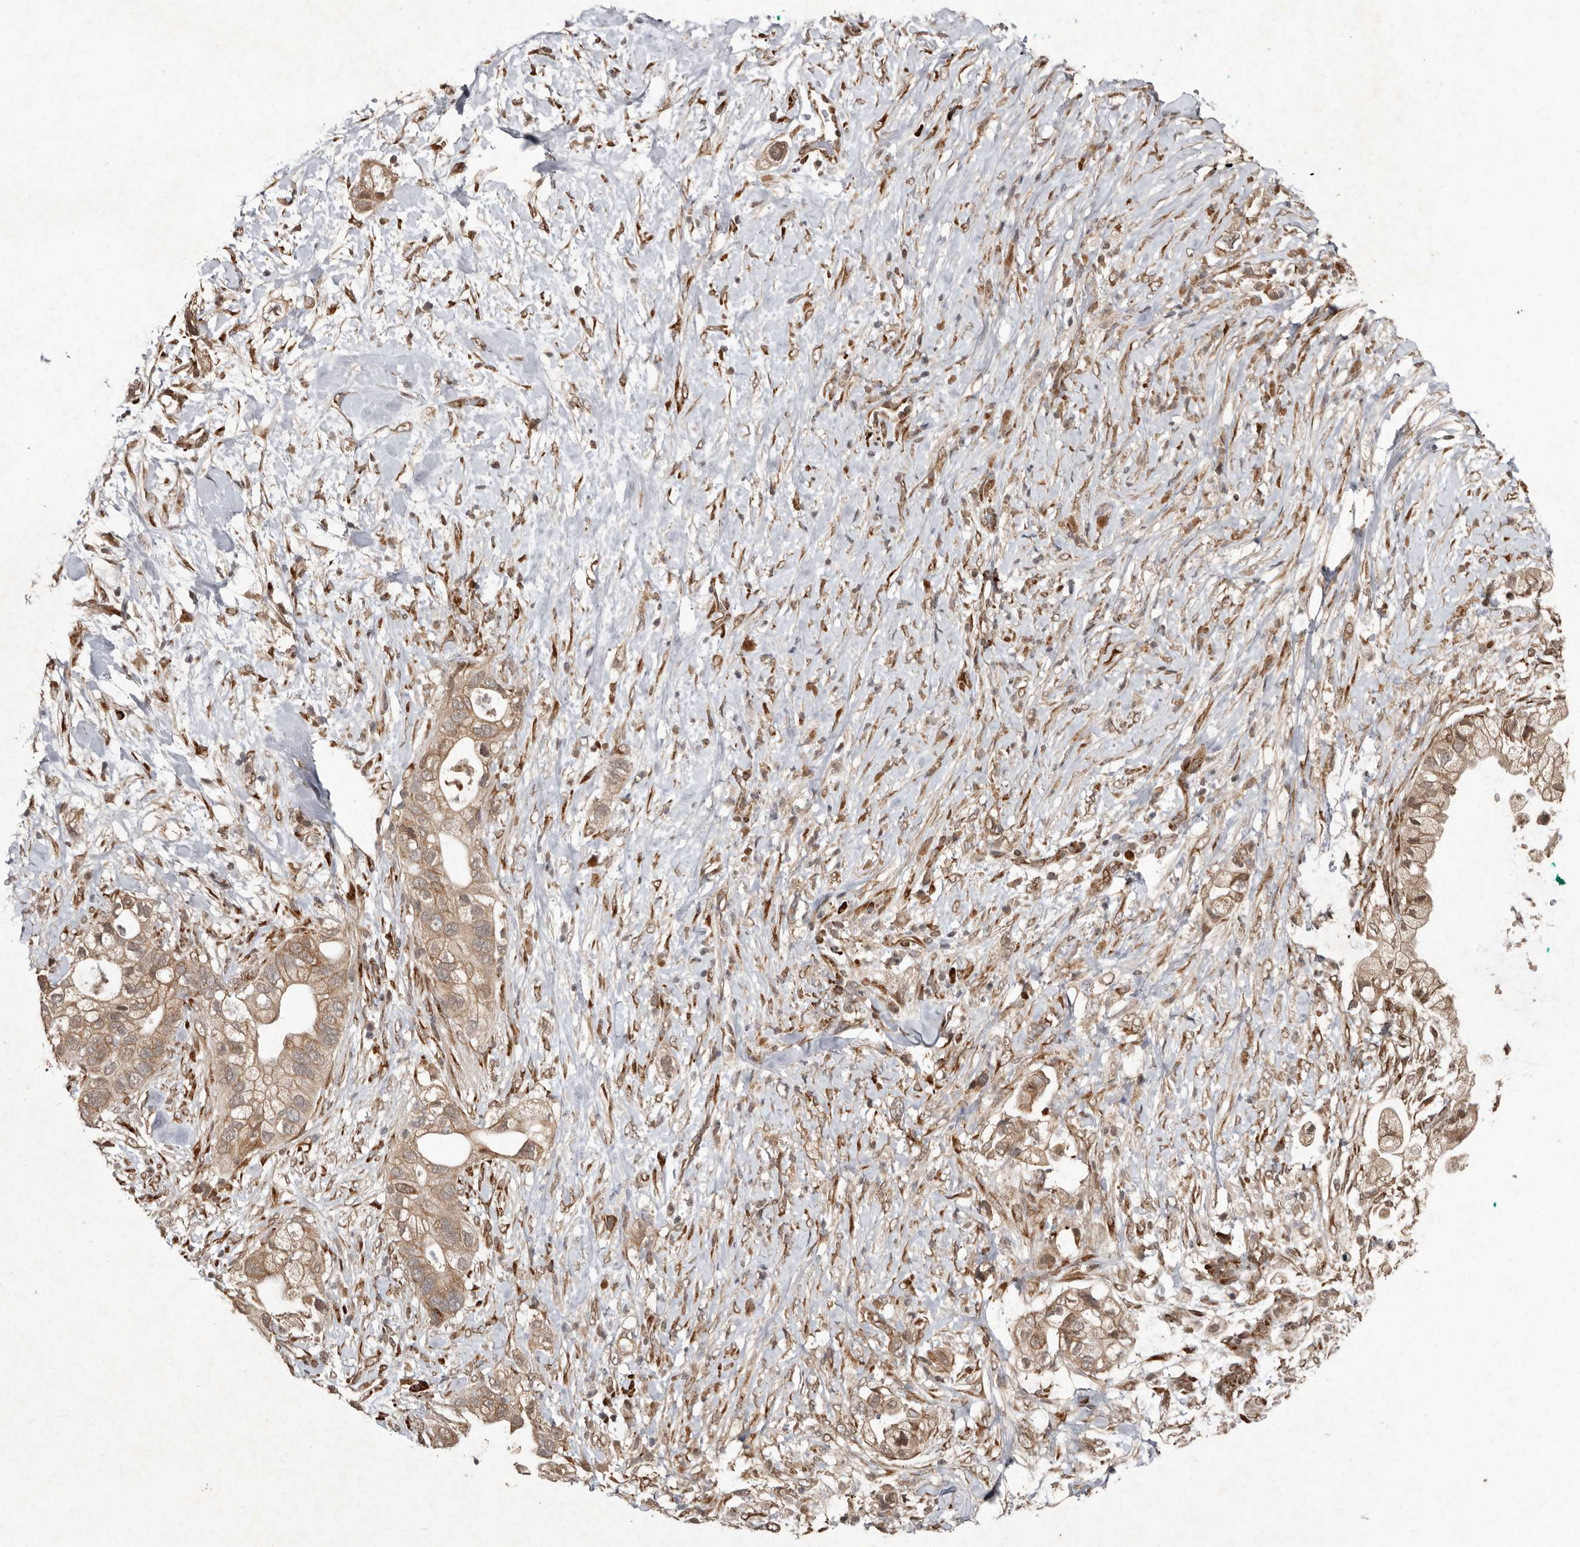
{"staining": {"intensity": "weak", "quantity": ">75%", "location": "cytoplasmic/membranous"}, "tissue": "pancreatic cancer", "cell_type": "Tumor cells", "image_type": "cancer", "snomed": [{"axis": "morphology", "description": "Adenocarcinoma, NOS"}, {"axis": "topography", "description": "Pancreas"}], "caption": "There is low levels of weak cytoplasmic/membranous expression in tumor cells of pancreatic adenocarcinoma, as demonstrated by immunohistochemical staining (brown color).", "gene": "LRGUK", "patient": {"sex": "male", "age": 53}}